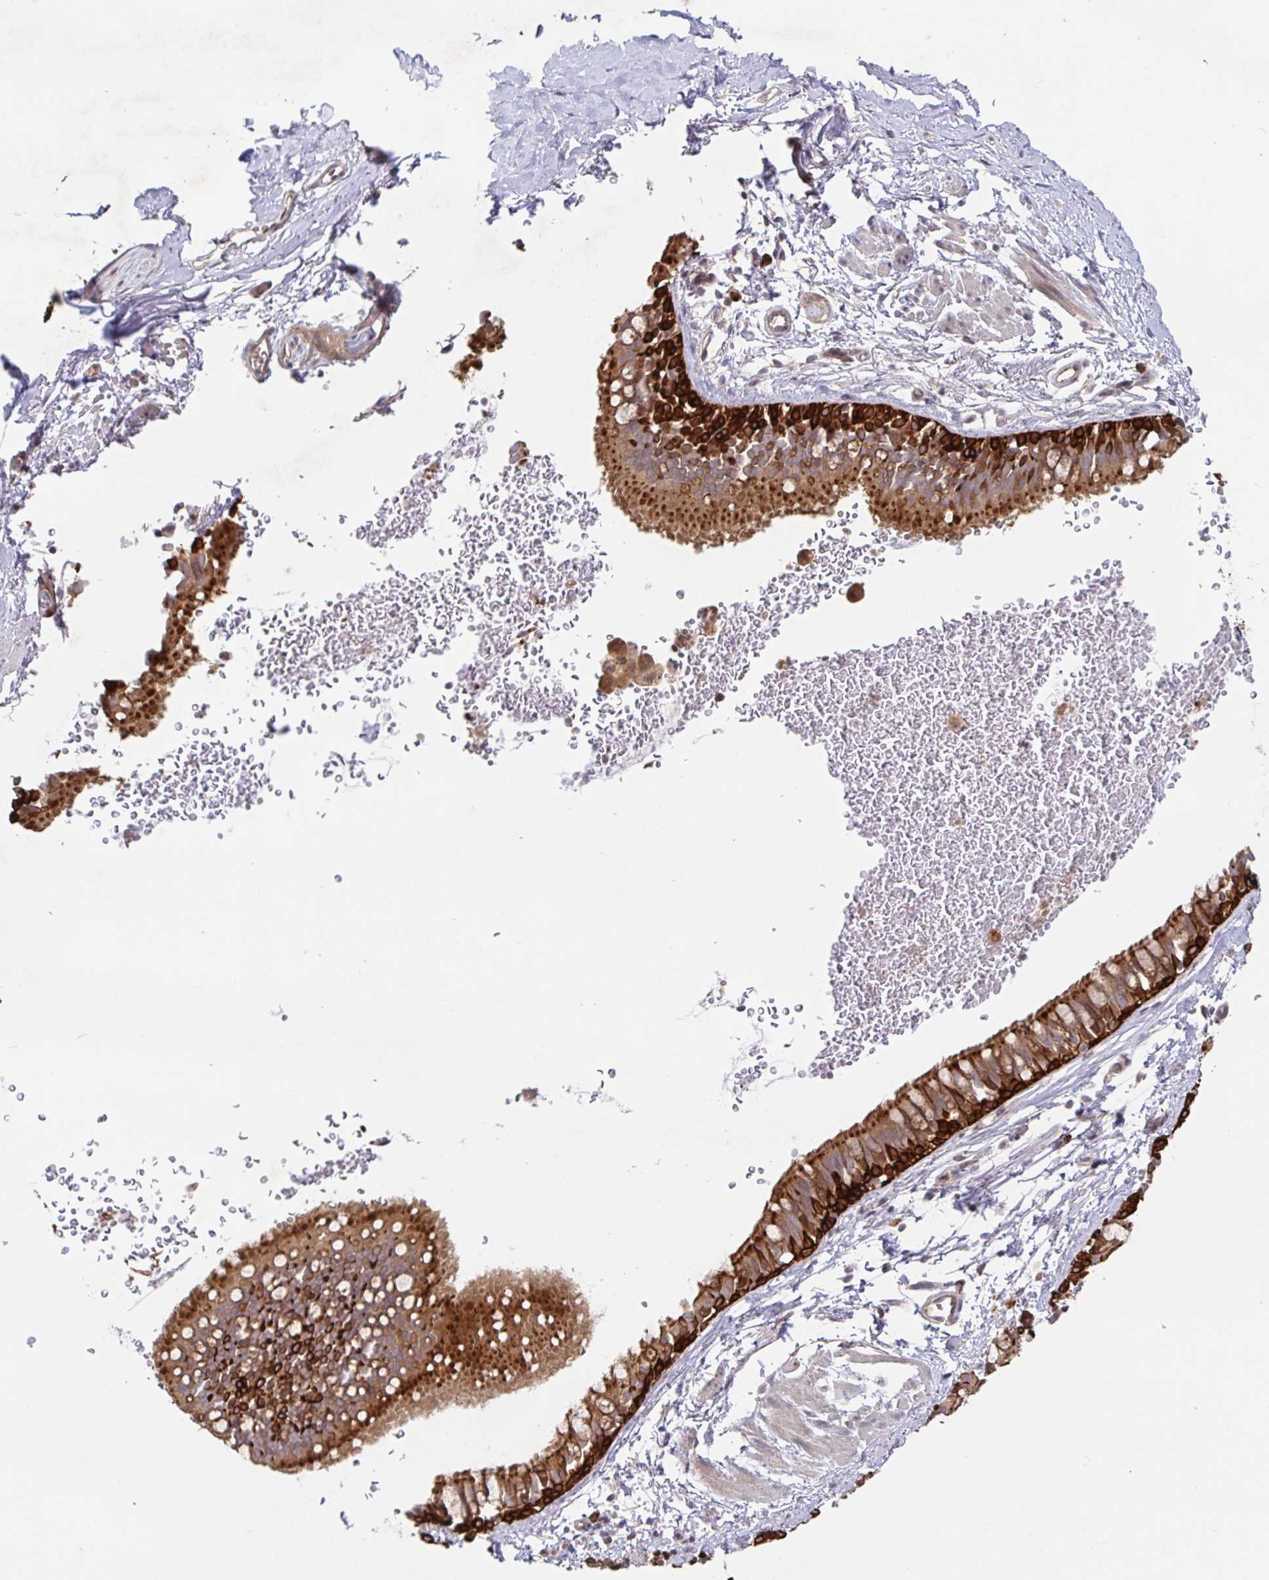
{"staining": {"intensity": "moderate", "quantity": "25%-75%", "location": "cytoplasmic/membranous"}, "tissue": "adipose tissue", "cell_type": "Adipocytes", "image_type": "normal", "snomed": [{"axis": "morphology", "description": "Normal tissue, NOS"}, {"axis": "topography", "description": "Lymph node"}, {"axis": "topography", "description": "Cartilage tissue"}, {"axis": "topography", "description": "Bronchus"}], "caption": "This image reveals immunohistochemistry (IHC) staining of unremarkable adipose tissue, with medium moderate cytoplasmic/membranous staining in about 25%-75% of adipocytes.", "gene": "AACS", "patient": {"sex": "female", "age": 70}}